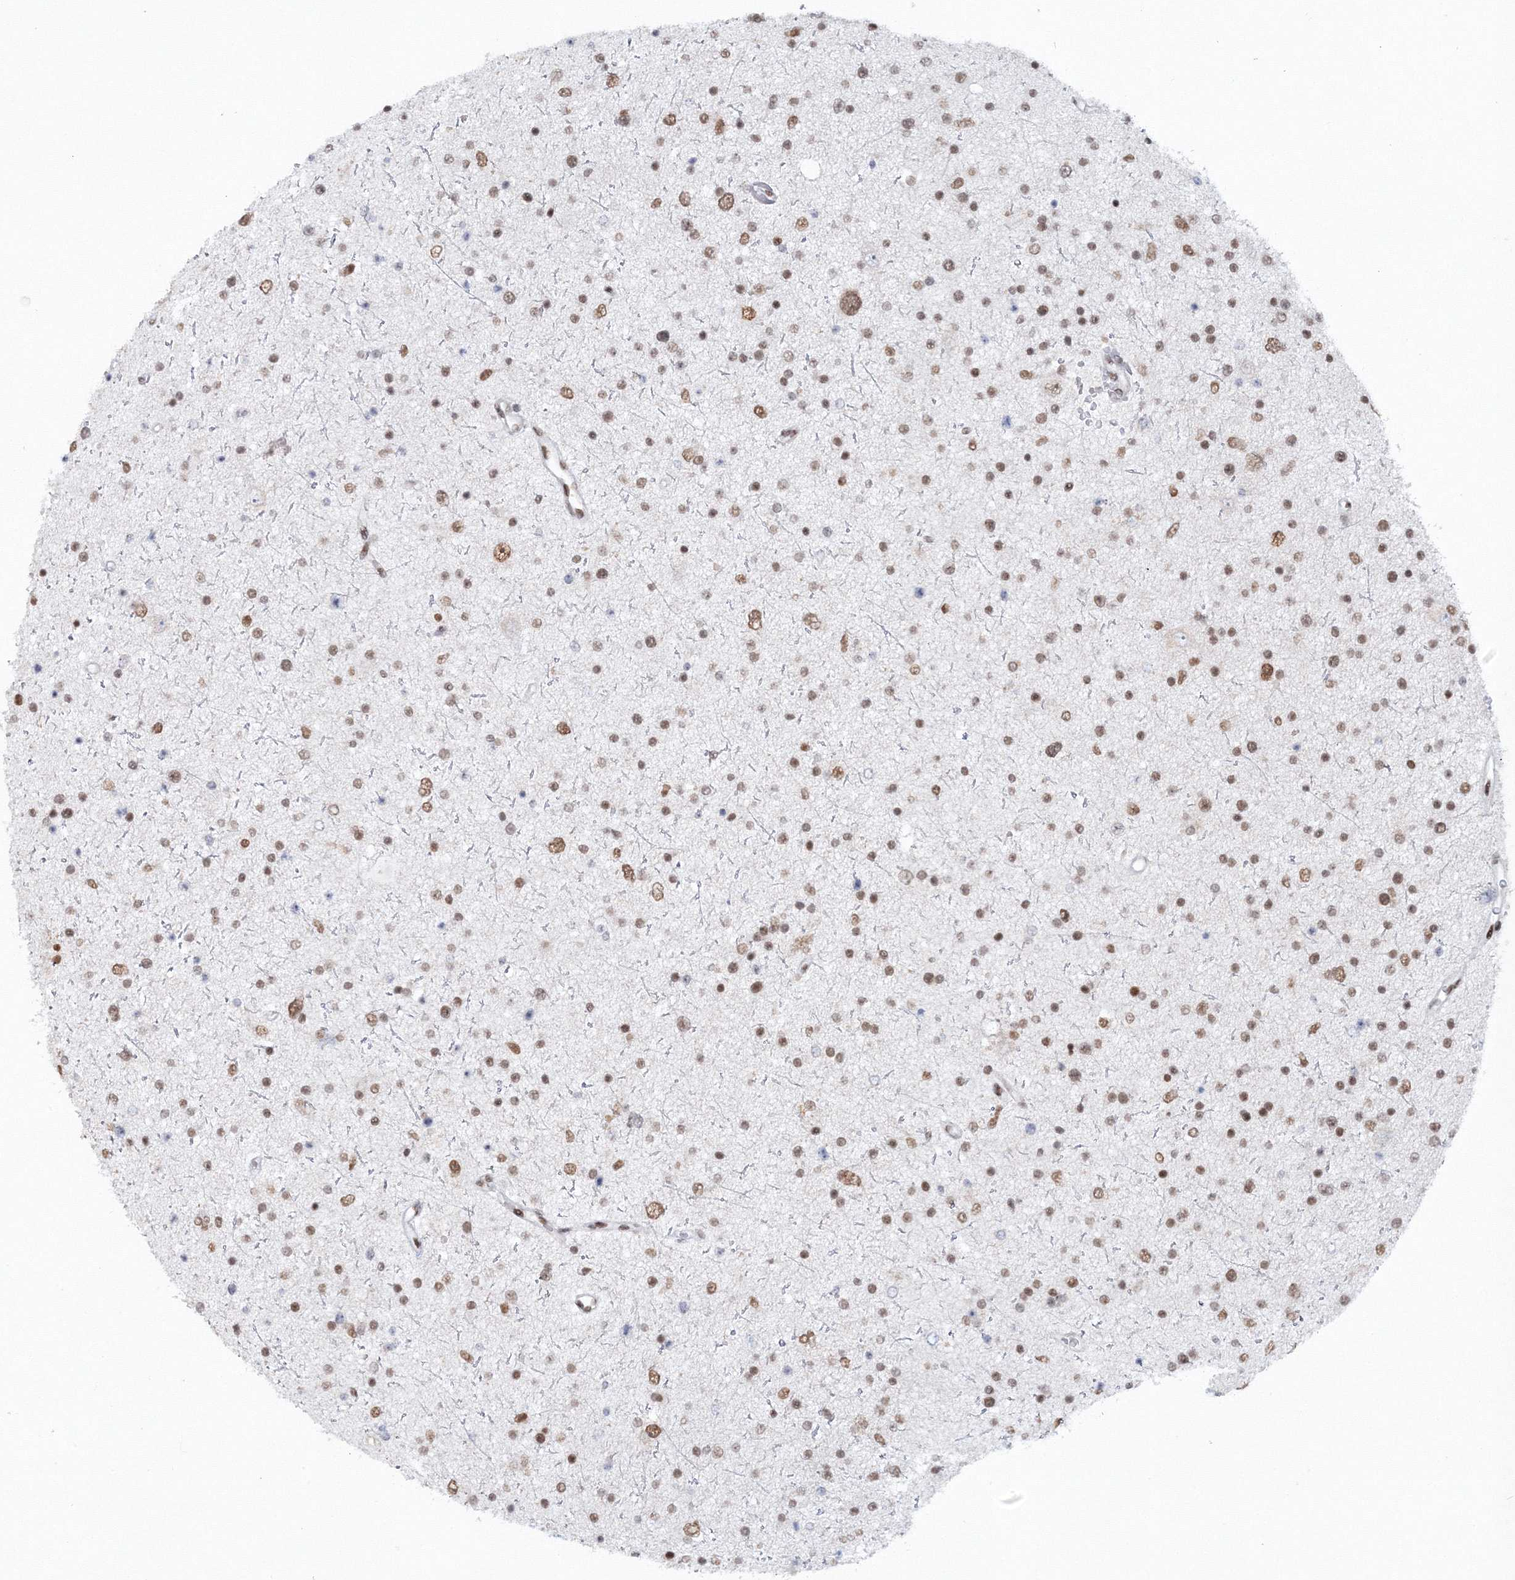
{"staining": {"intensity": "moderate", "quantity": ">75%", "location": "nuclear"}, "tissue": "glioma", "cell_type": "Tumor cells", "image_type": "cancer", "snomed": [{"axis": "morphology", "description": "Glioma, malignant, Low grade"}, {"axis": "topography", "description": "Brain"}], "caption": "This is an image of IHC staining of malignant glioma (low-grade), which shows moderate positivity in the nuclear of tumor cells.", "gene": "C3orf33", "patient": {"sex": "female", "age": 37}}